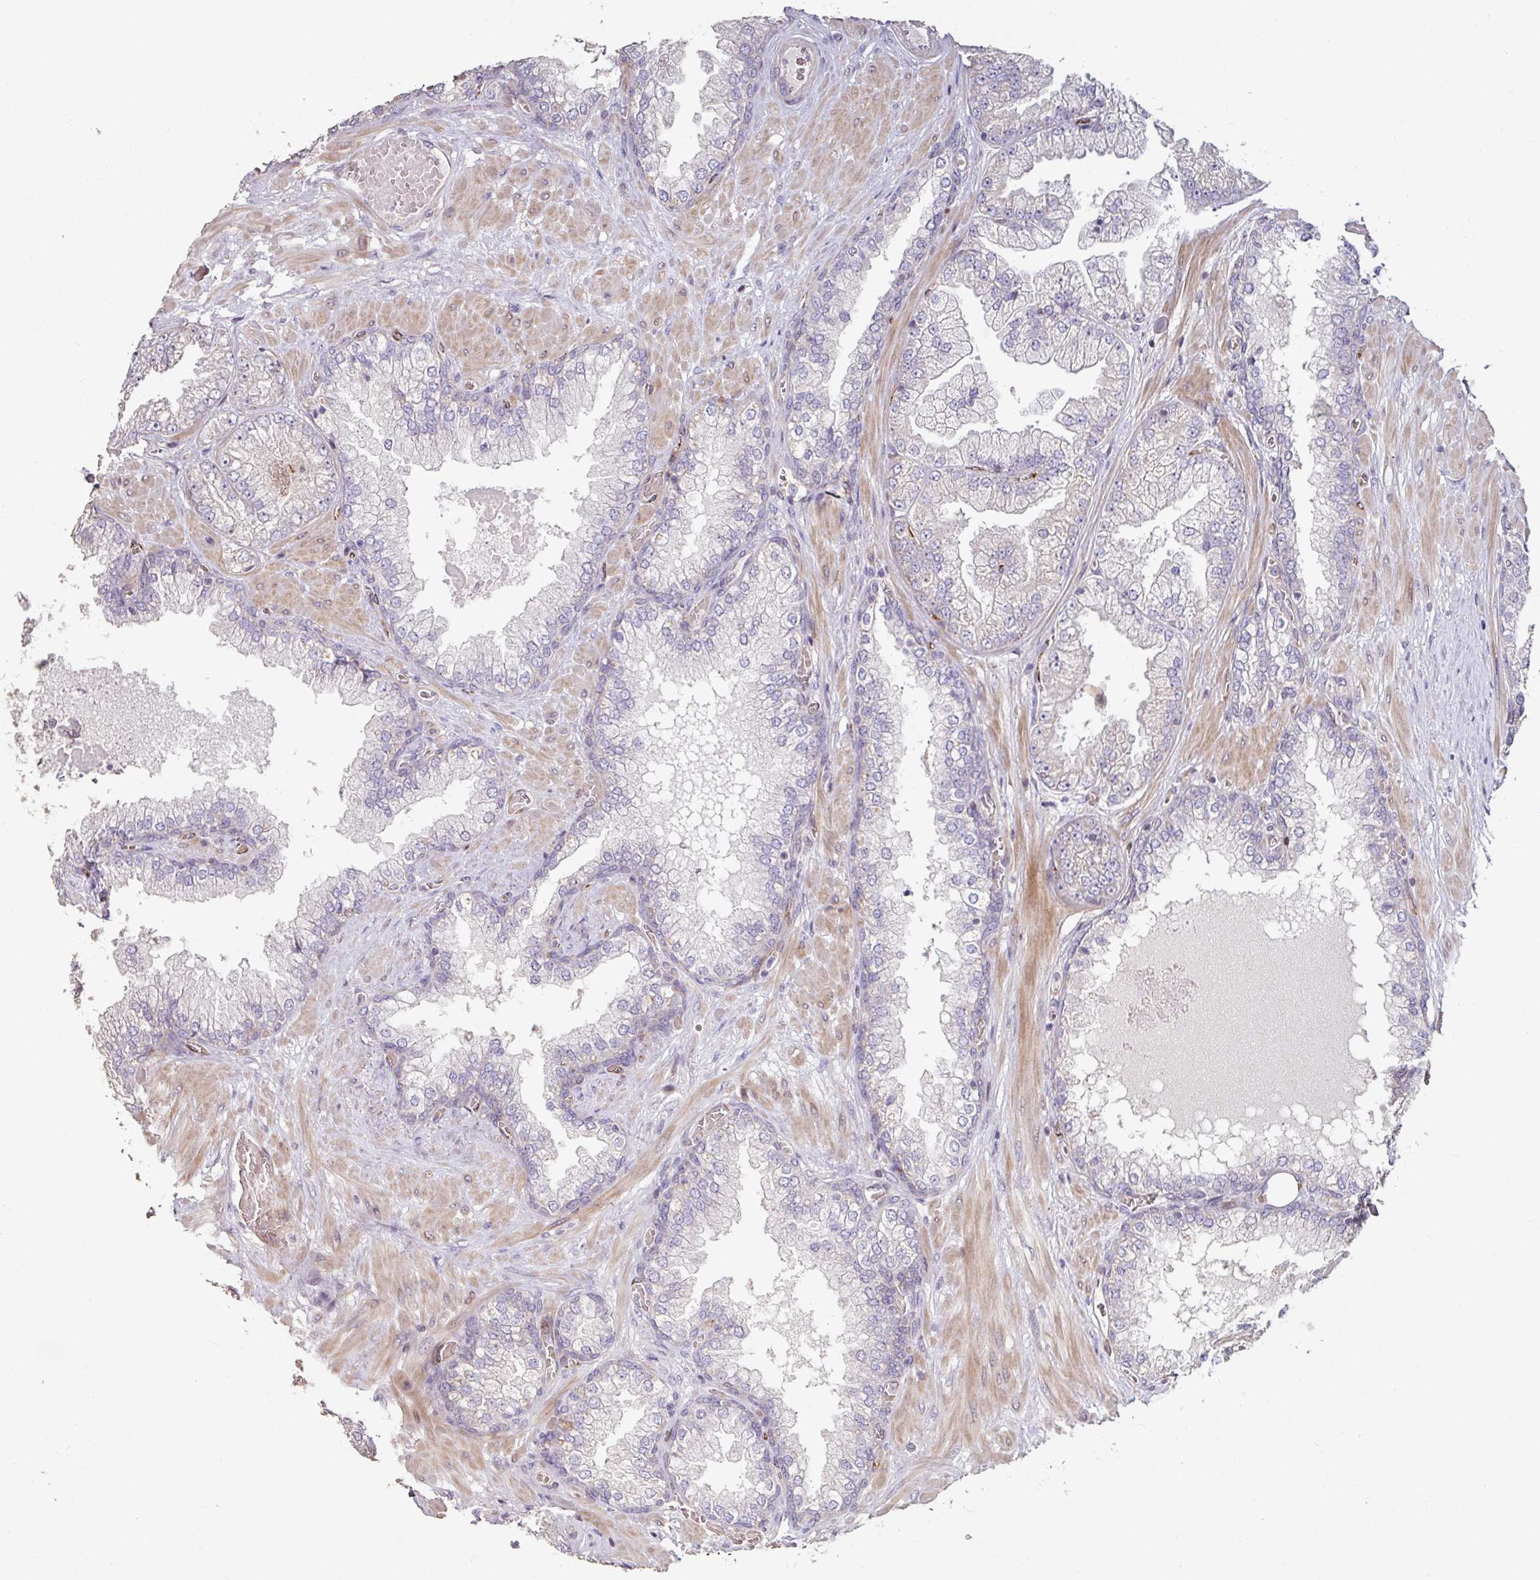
{"staining": {"intensity": "negative", "quantity": "none", "location": "none"}, "tissue": "prostate cancer", "cell_type": "Tumor cells", "image_type": "cancer", "snomed": [{"axis": "morphology", "description": "Adenocarcinoma, Low grade"}, {"axis": "topography", "description": "Prostate"}], "caption": "This is an immunohistochemistry histopathology image of prostate cancer (adenocarcinoma (low-grade)). There is no staining in tumor cells.", "gene": "RPL23A", "patient": {"sex": "male", "age": 57}}